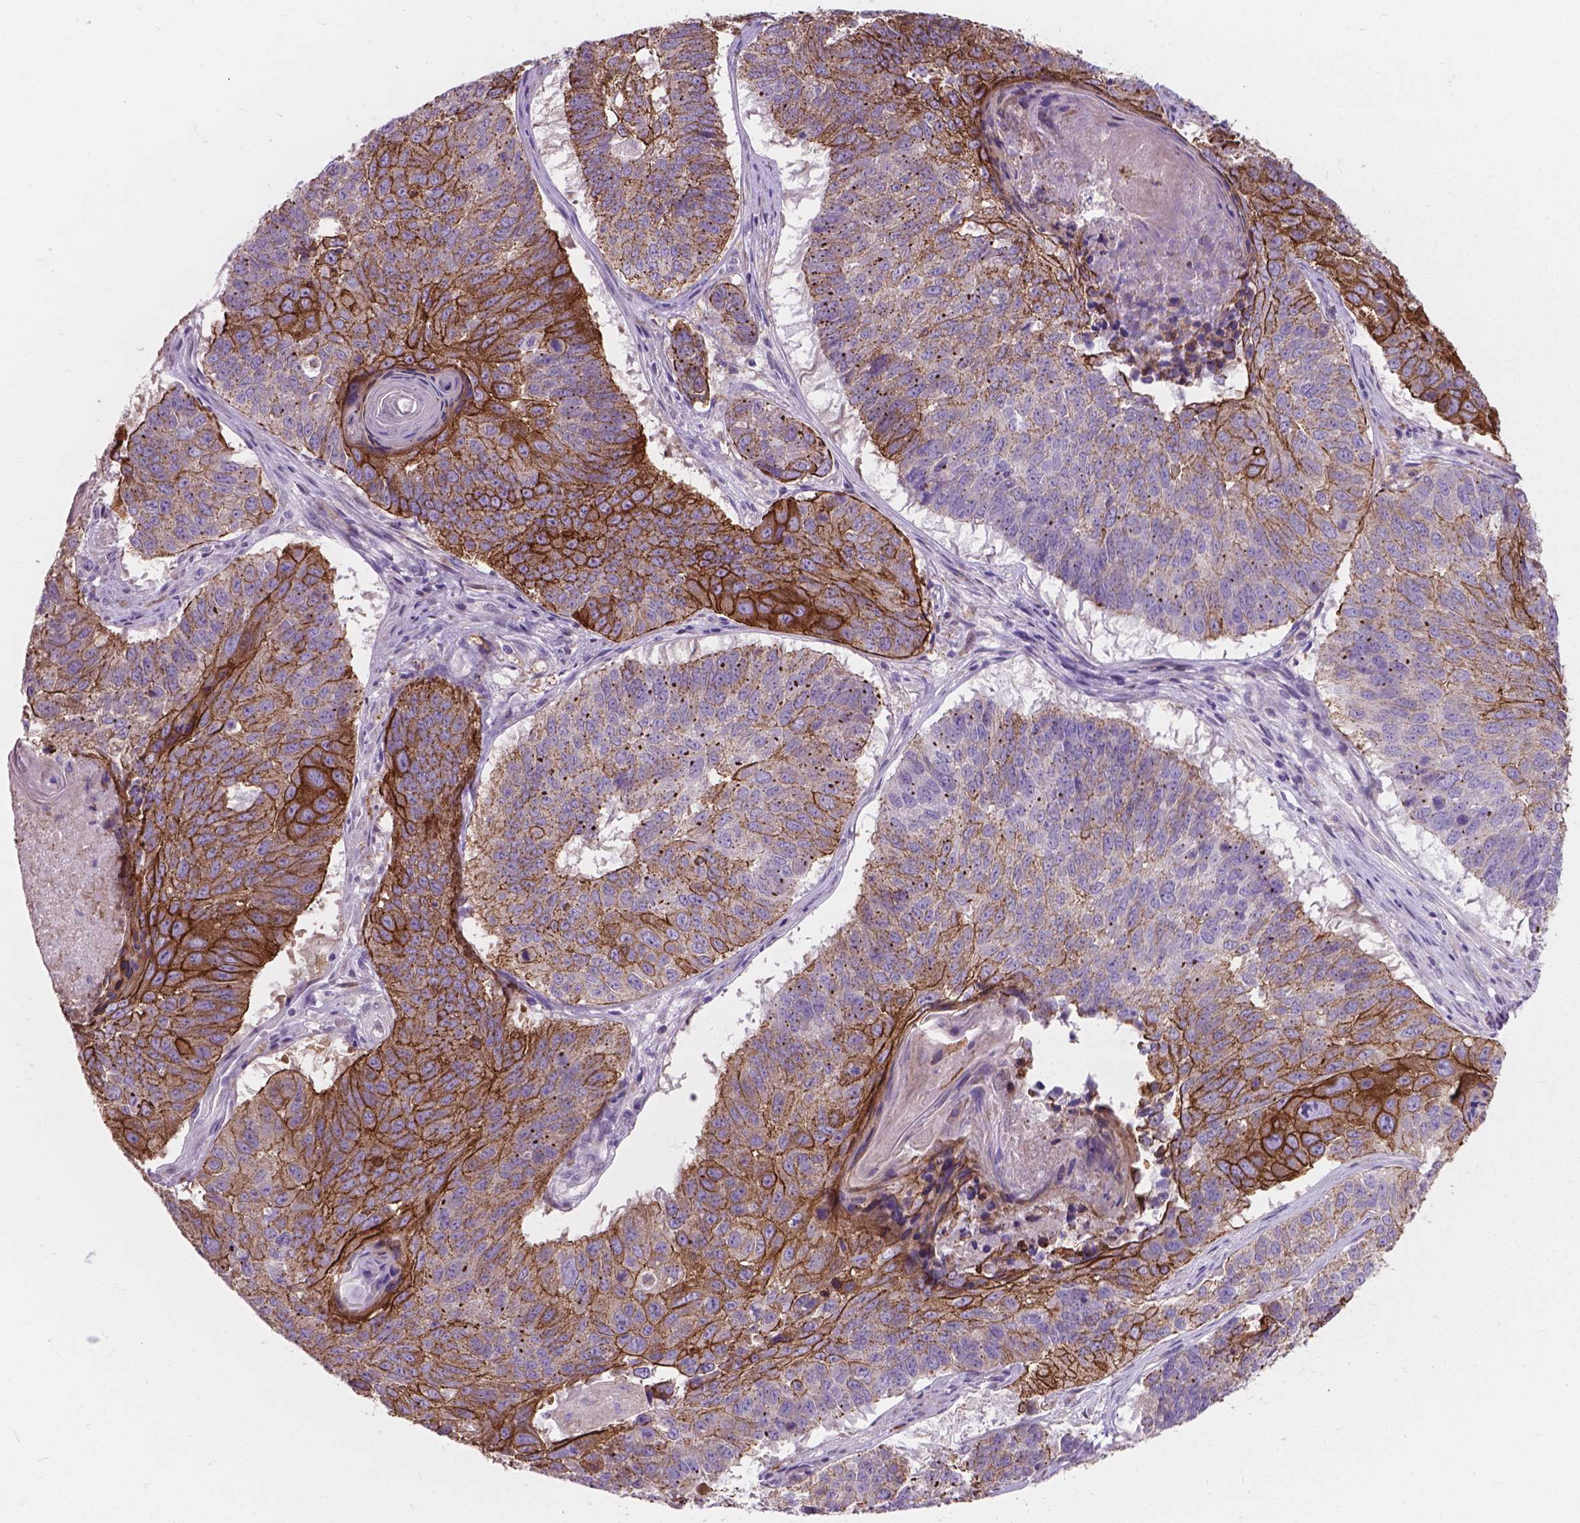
{"staining": {"intensity": "moderate", "quantity": "25%-75%", "location": "cytoplasmic/membranous"}, "tissue": "lung cancer", "cell_type": "Tumor cells", "image_type": "cancer", "snomed": [{"axis": "morphology", "description": "Squamous cell carcinoma, NOS"}, {"axis": "topography", "description": "Lung"}], "caption": "Human lung squamous cell carcinoma stained with a brown dye displays moderate cytoplasmic/membranous positive staining in approximately 25%-75% of tumor cells.", "gene": "MYH14", "patient": {"sex": "male", "age": 73}}